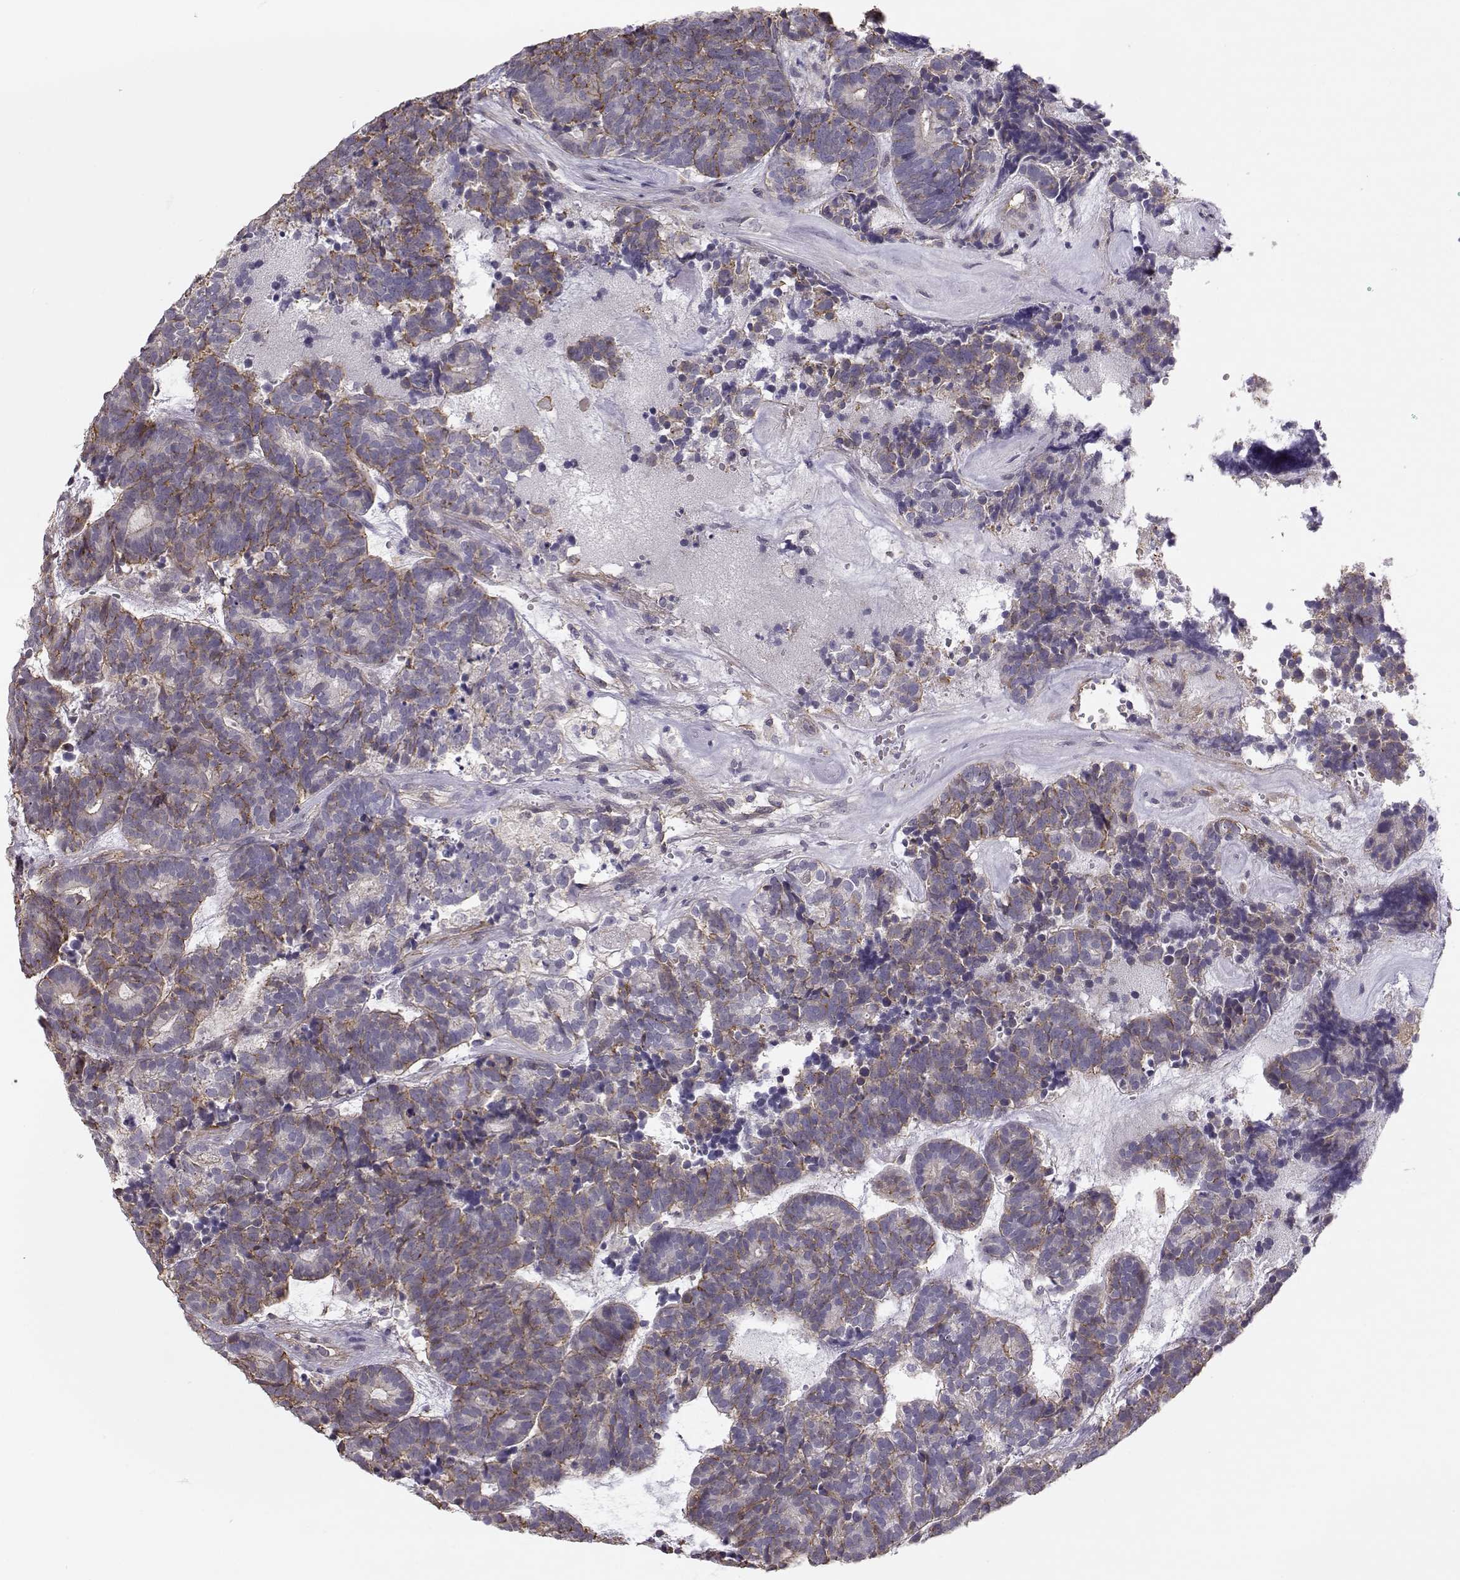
{"staining": {"intensity": "moderate", "quantity": "<25%", "location": "cytoplasmic/membranous"}, "tissue": "head and neck cancer", "cell_type": "Tumor cells", "image_type": "cancer", "snomed": [{"axis": "morphology", "description": "Adenocarcinoma, NOS"}, {"axis": "topography", "description": "Head-Neck"}], "caption": "High-power microscopy captured an immunohistochemistry (IHC) image of adenocarcinoma (head and neck), revealing moderate cytoplasmic/membranous expression in approximately <25% of tumor cells. (DAB IHC, brown staining for protein, blue staining for nuclei).", "gene": "DAPL1", "patient": {"sex": "female", "age": 81}}